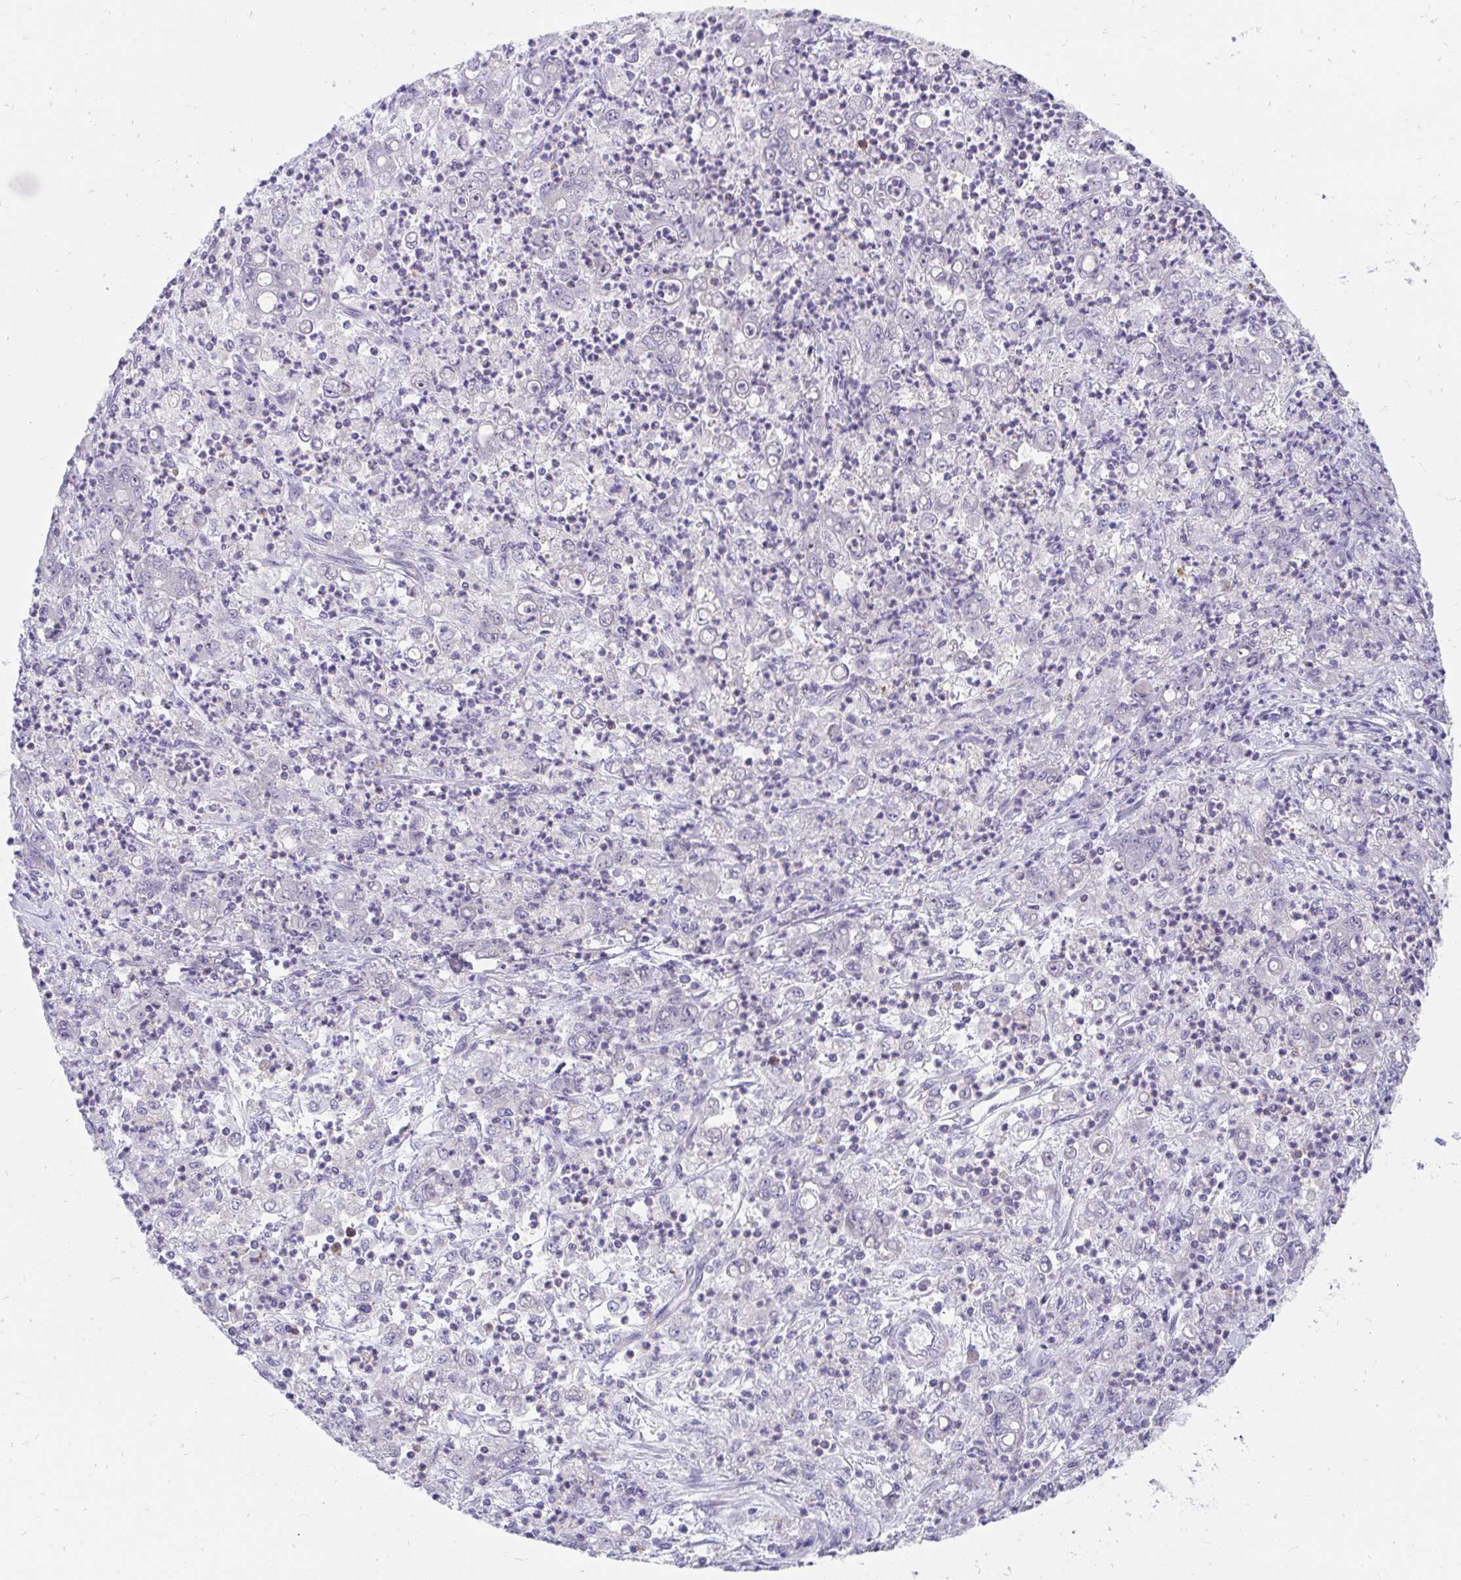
{"staining": {"intensity": "negative", "quantity": "none", "location": "none"}, "tissue": "stomach cancer", "cell_type": "Tumor cells", "image_type": "cancer", "snomed": [{"axis": "morphology", "description": "Adenocarcinoma, NOS"}, {"axis": "topography", "description": "Stomach, lower"}], "caption": "There is no significant positivity in tumor cells of stomach cancer.", "gene": "FHIP1B", "patient": {"sex": "female", "age": 71}}